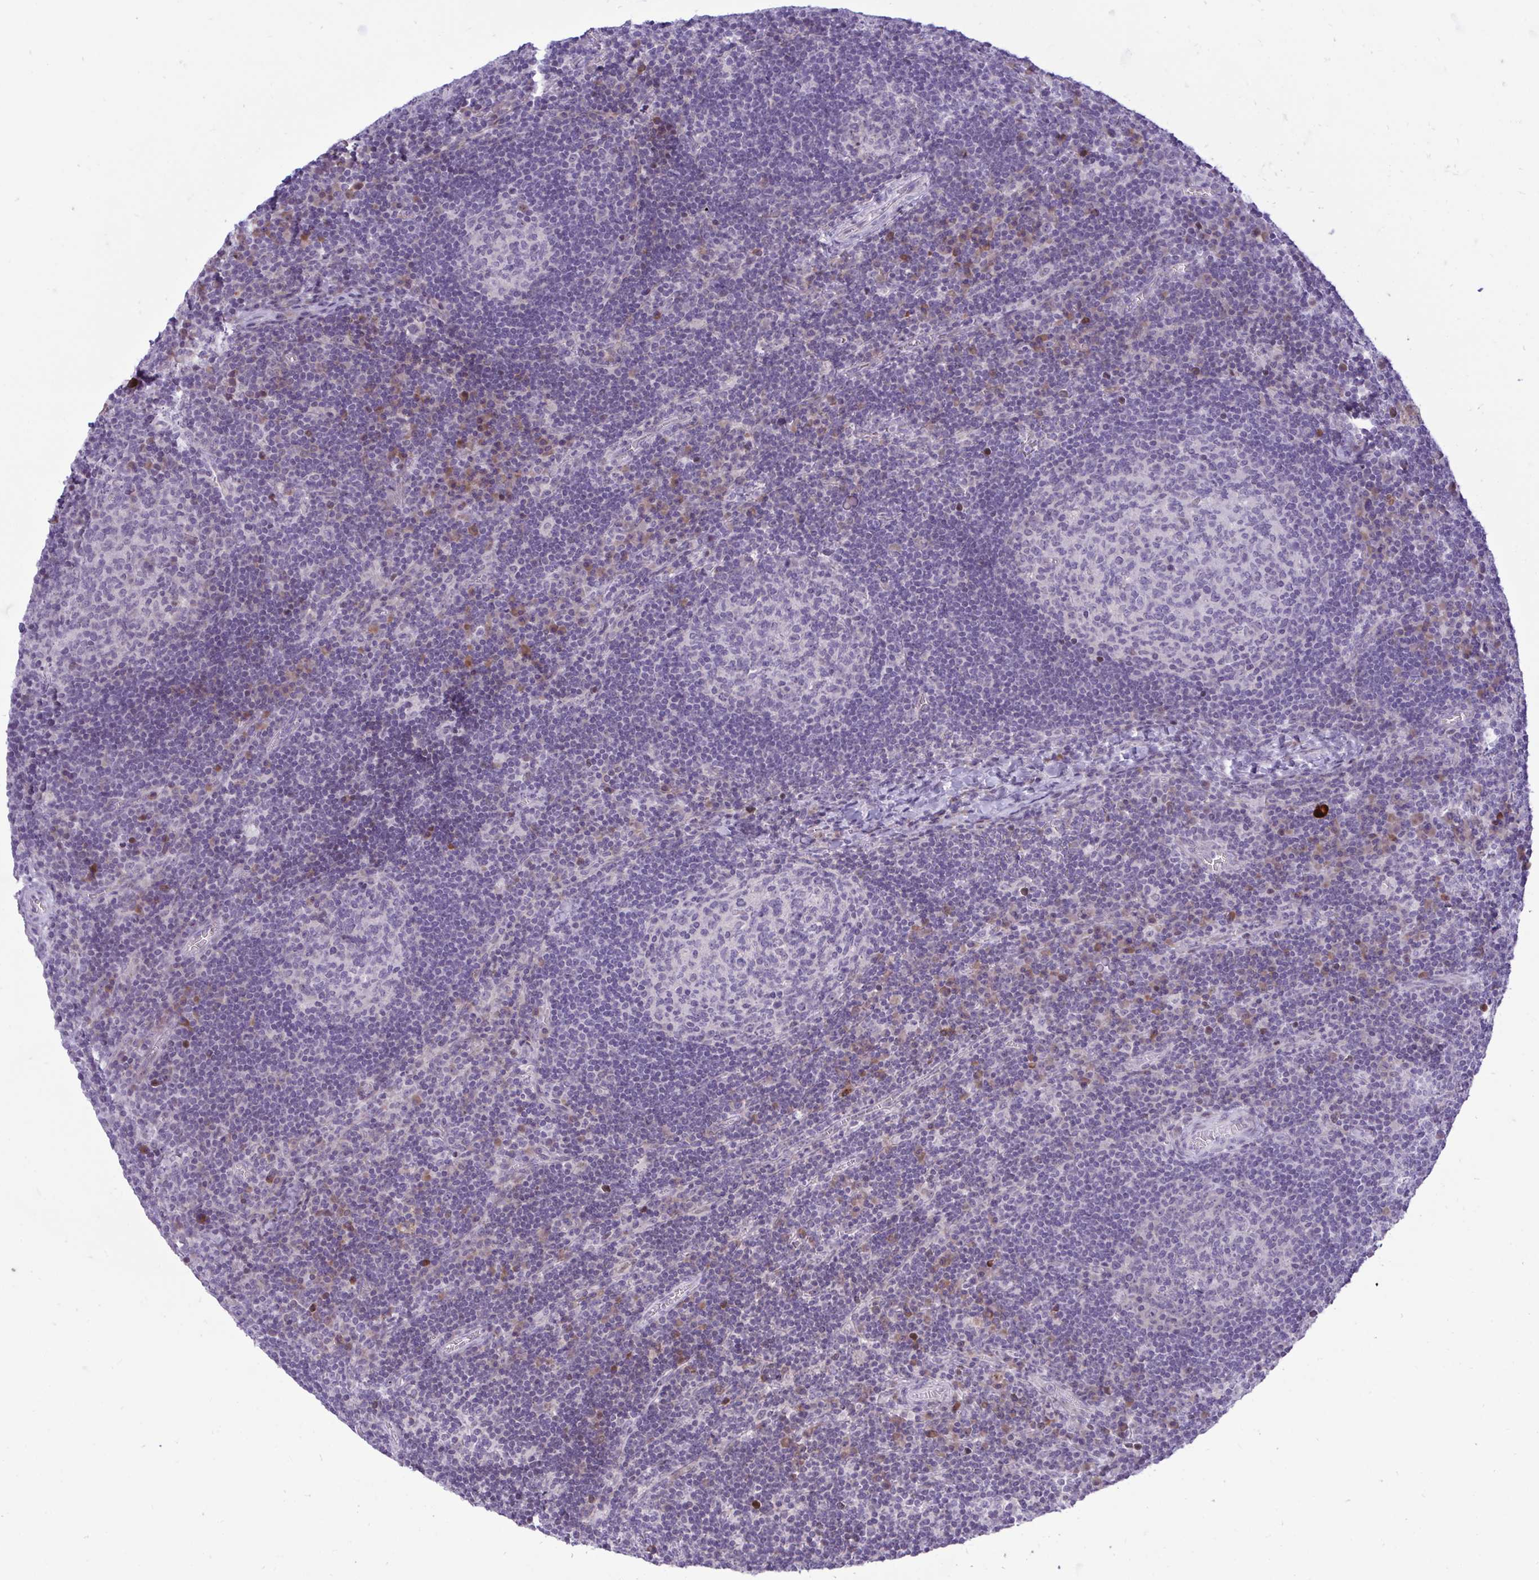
{"staining": {"intensity": "negative", "quantity": "none", "location": "none"}, "tissue": "lymph node", "cell_type": "Germinal center cells", "image_type": "normal", "snomed": [{"axis": "morphology", "description": "Normal tissue, NOS"}, {"axis": "topography", "description": "Lymph node"}], "caption": "This is a photomicrograph of IHC staining of unremarkable lymph node, which shows no staining in germinal center cells.", "gene": "EPOP", "patient": {"sex": "male", "age": 67}}